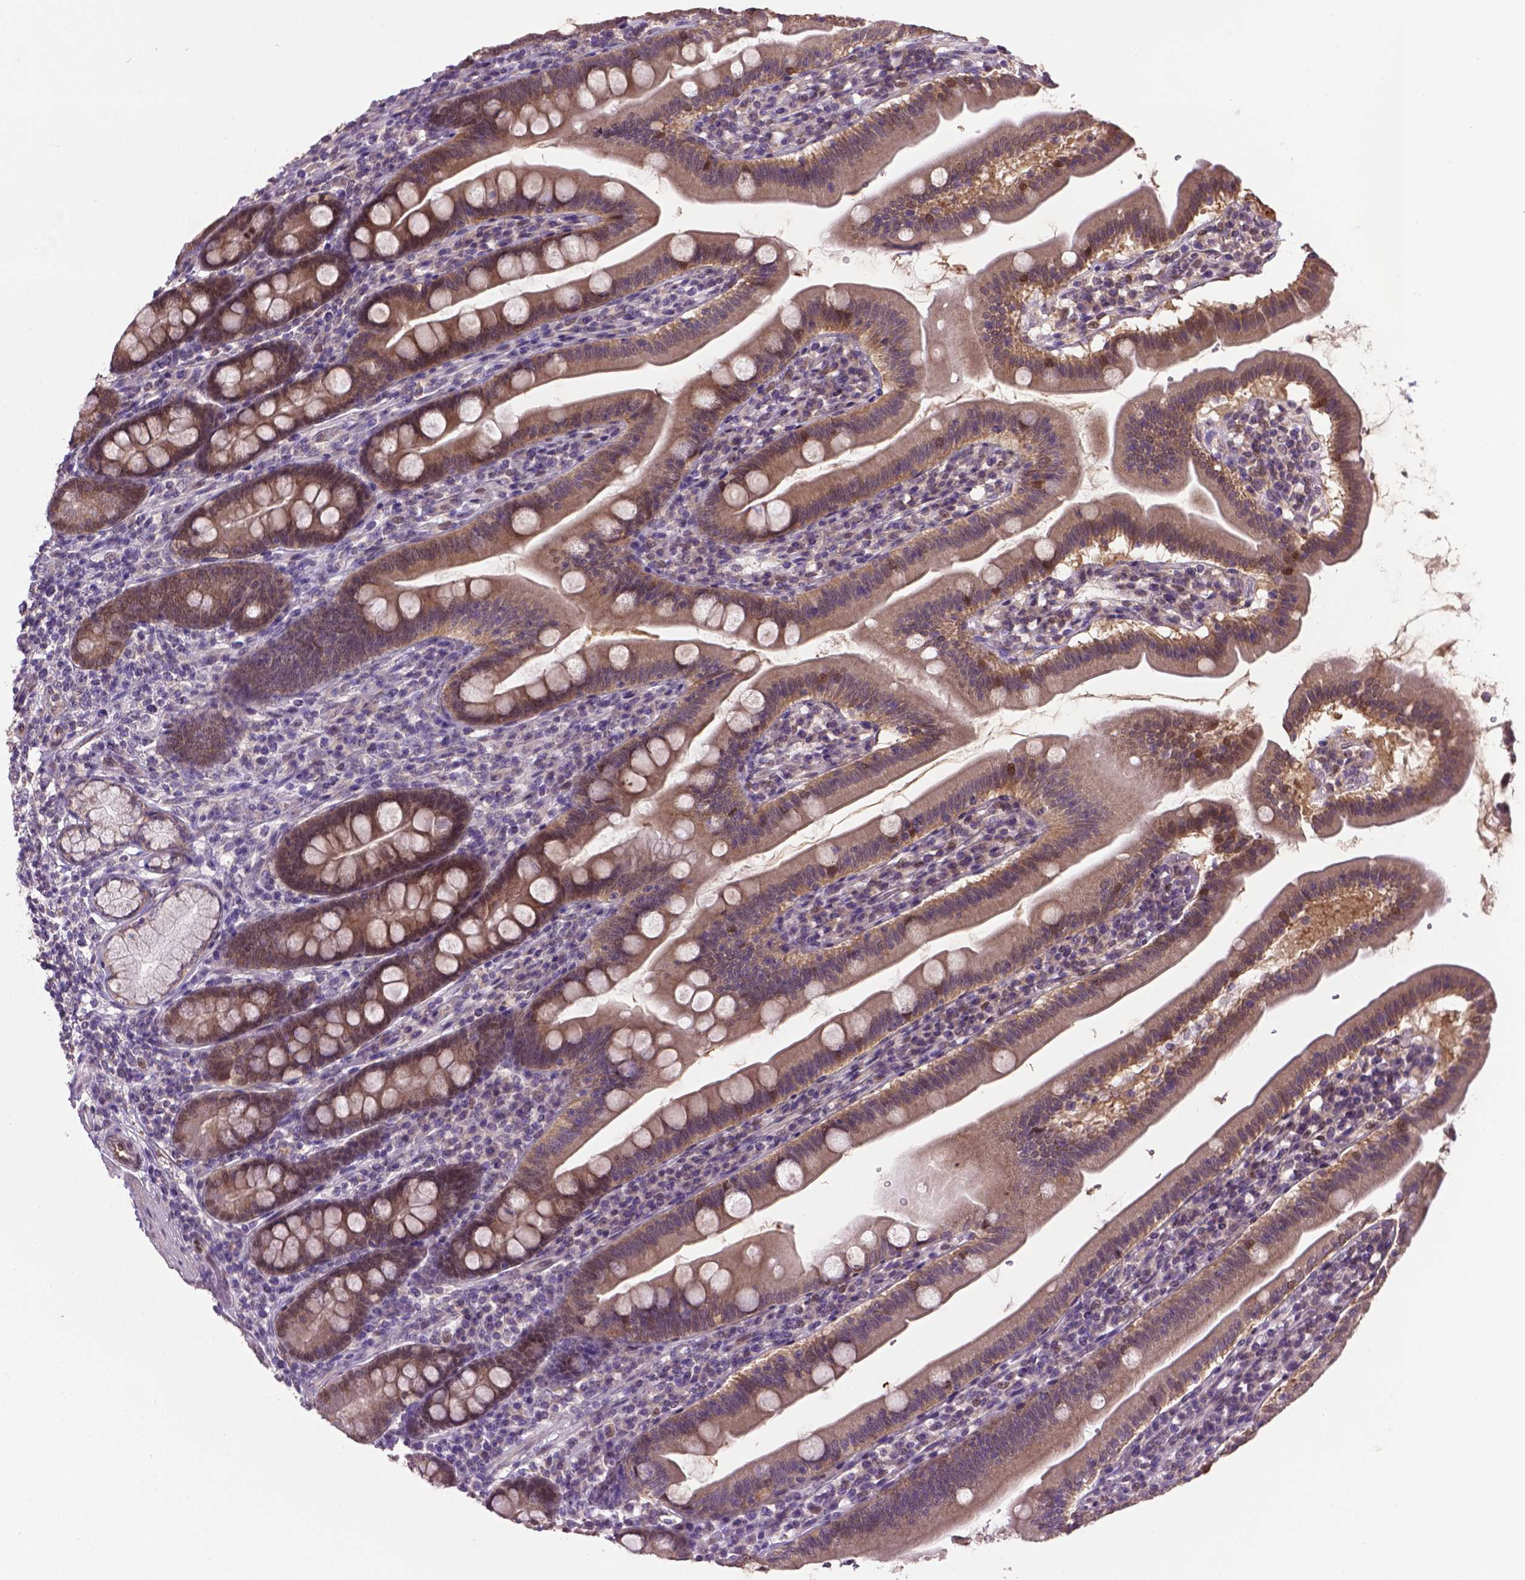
{"staining": {"intensity": "moderate", "quantity": "25%-75%", "location": "cytoplasmic/membranous"}, "tissue": "duodenum", "cell_type": "Glandular cells", "image_type": "normal", "snomed": [{"axis": "morphology", "description": "Normal tissue, NOS"}, {"axis": "topography", "description": "Duodenum"}], "caption": "There is medium levels of moderate cytoplasmic/membranous positivity in glandular cells of benign duodenum, as demonstrated by immunohistochemical staining (brown color).", "gene": "ENSG00000289700", "patient": {"sex": "female", "age": 67}}